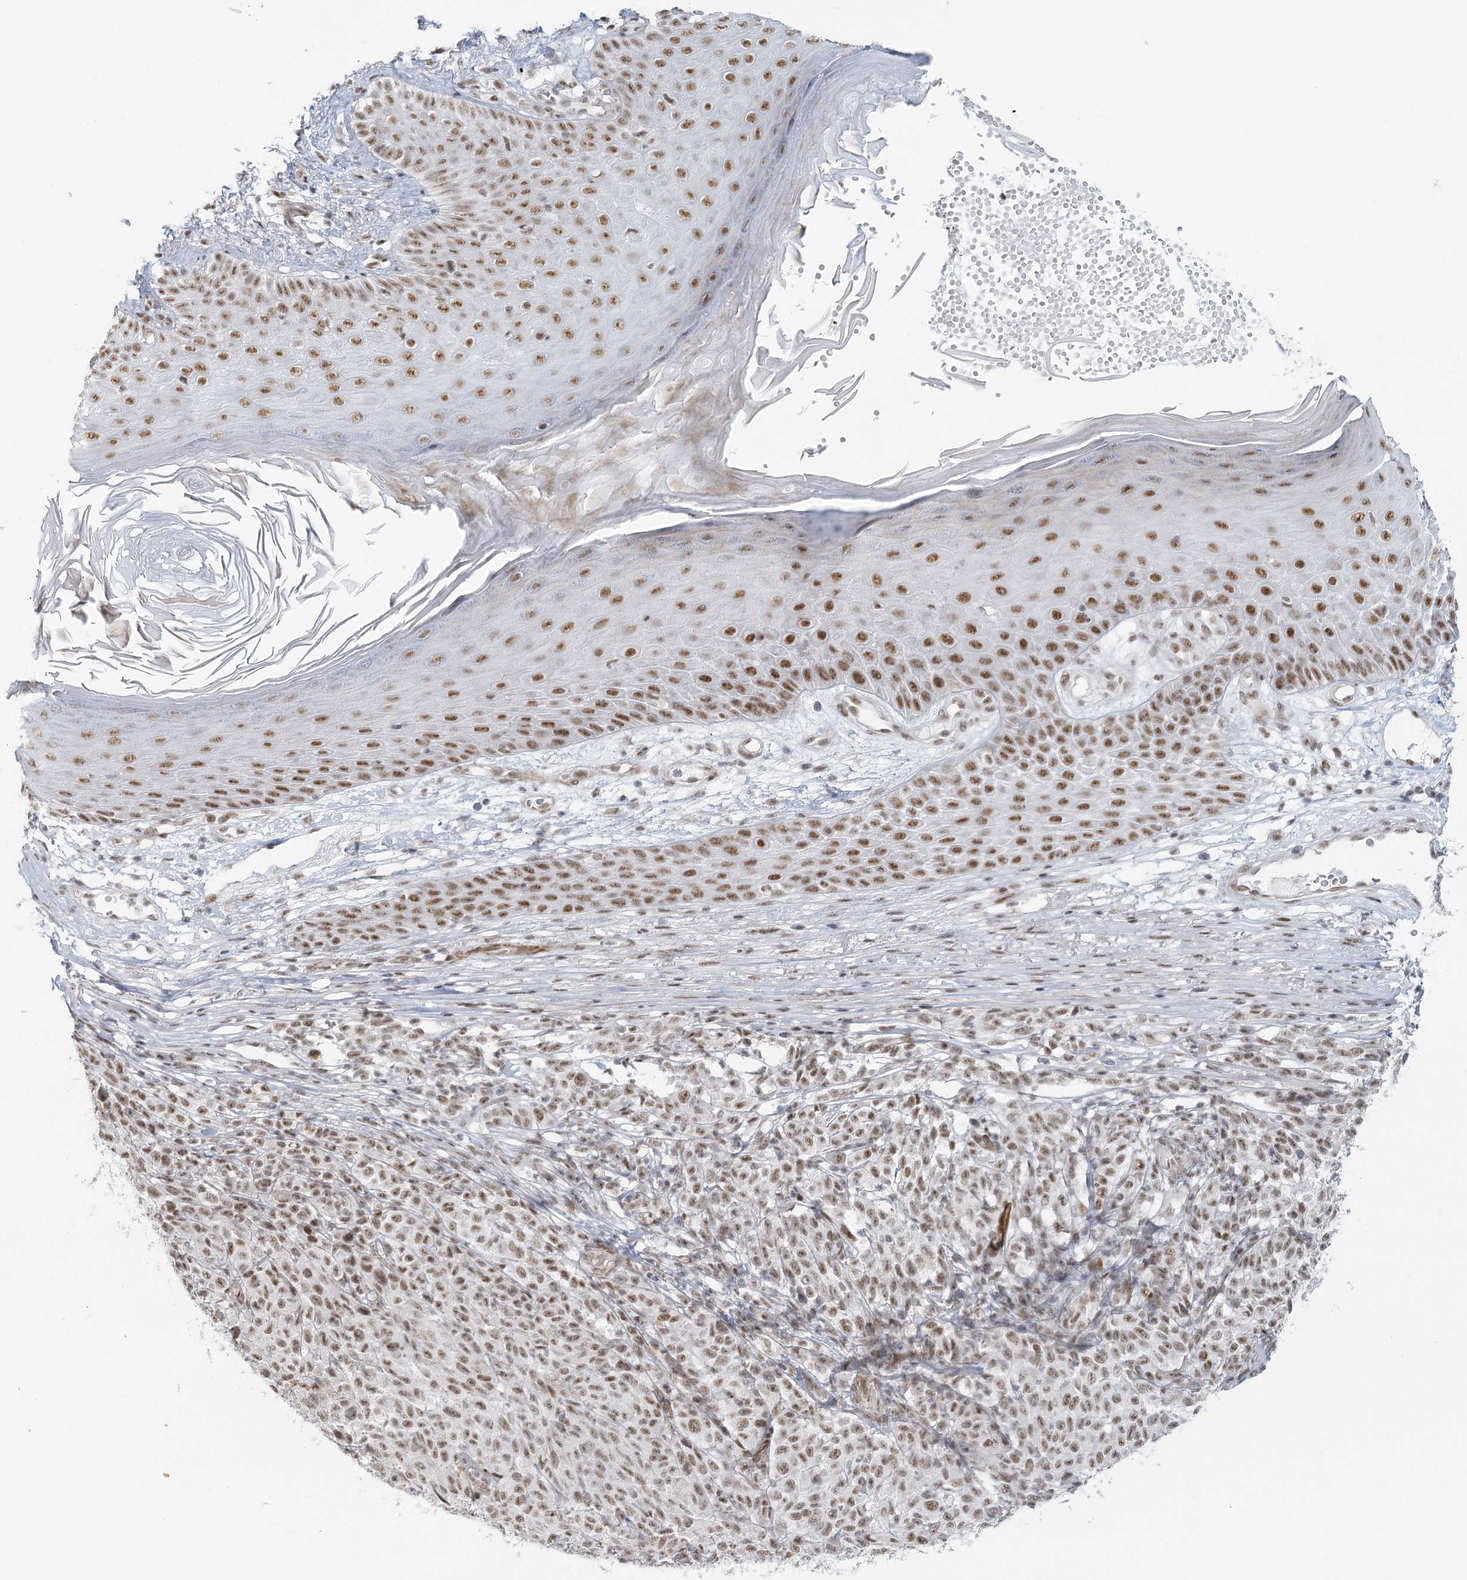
{"staining": {"intensity": "moderate", "quantity": ">75%", "location": "nuclear"}, "tissue": "melanoma", "cell_type": "Tumor cells", "image_type": "cancer", "snomed": [{"axis": "morphology", "description": "Malignant melanoma, NOS"}, {"axis": "topography", "description": "Skin"}], "caption": "Immunohistochemical staining of human melanoma displays moderate nuclear protein expression in about >75% of tumor cells.", "gene": "U2SURP", "patient": {"sex": "female", "age": 82}}